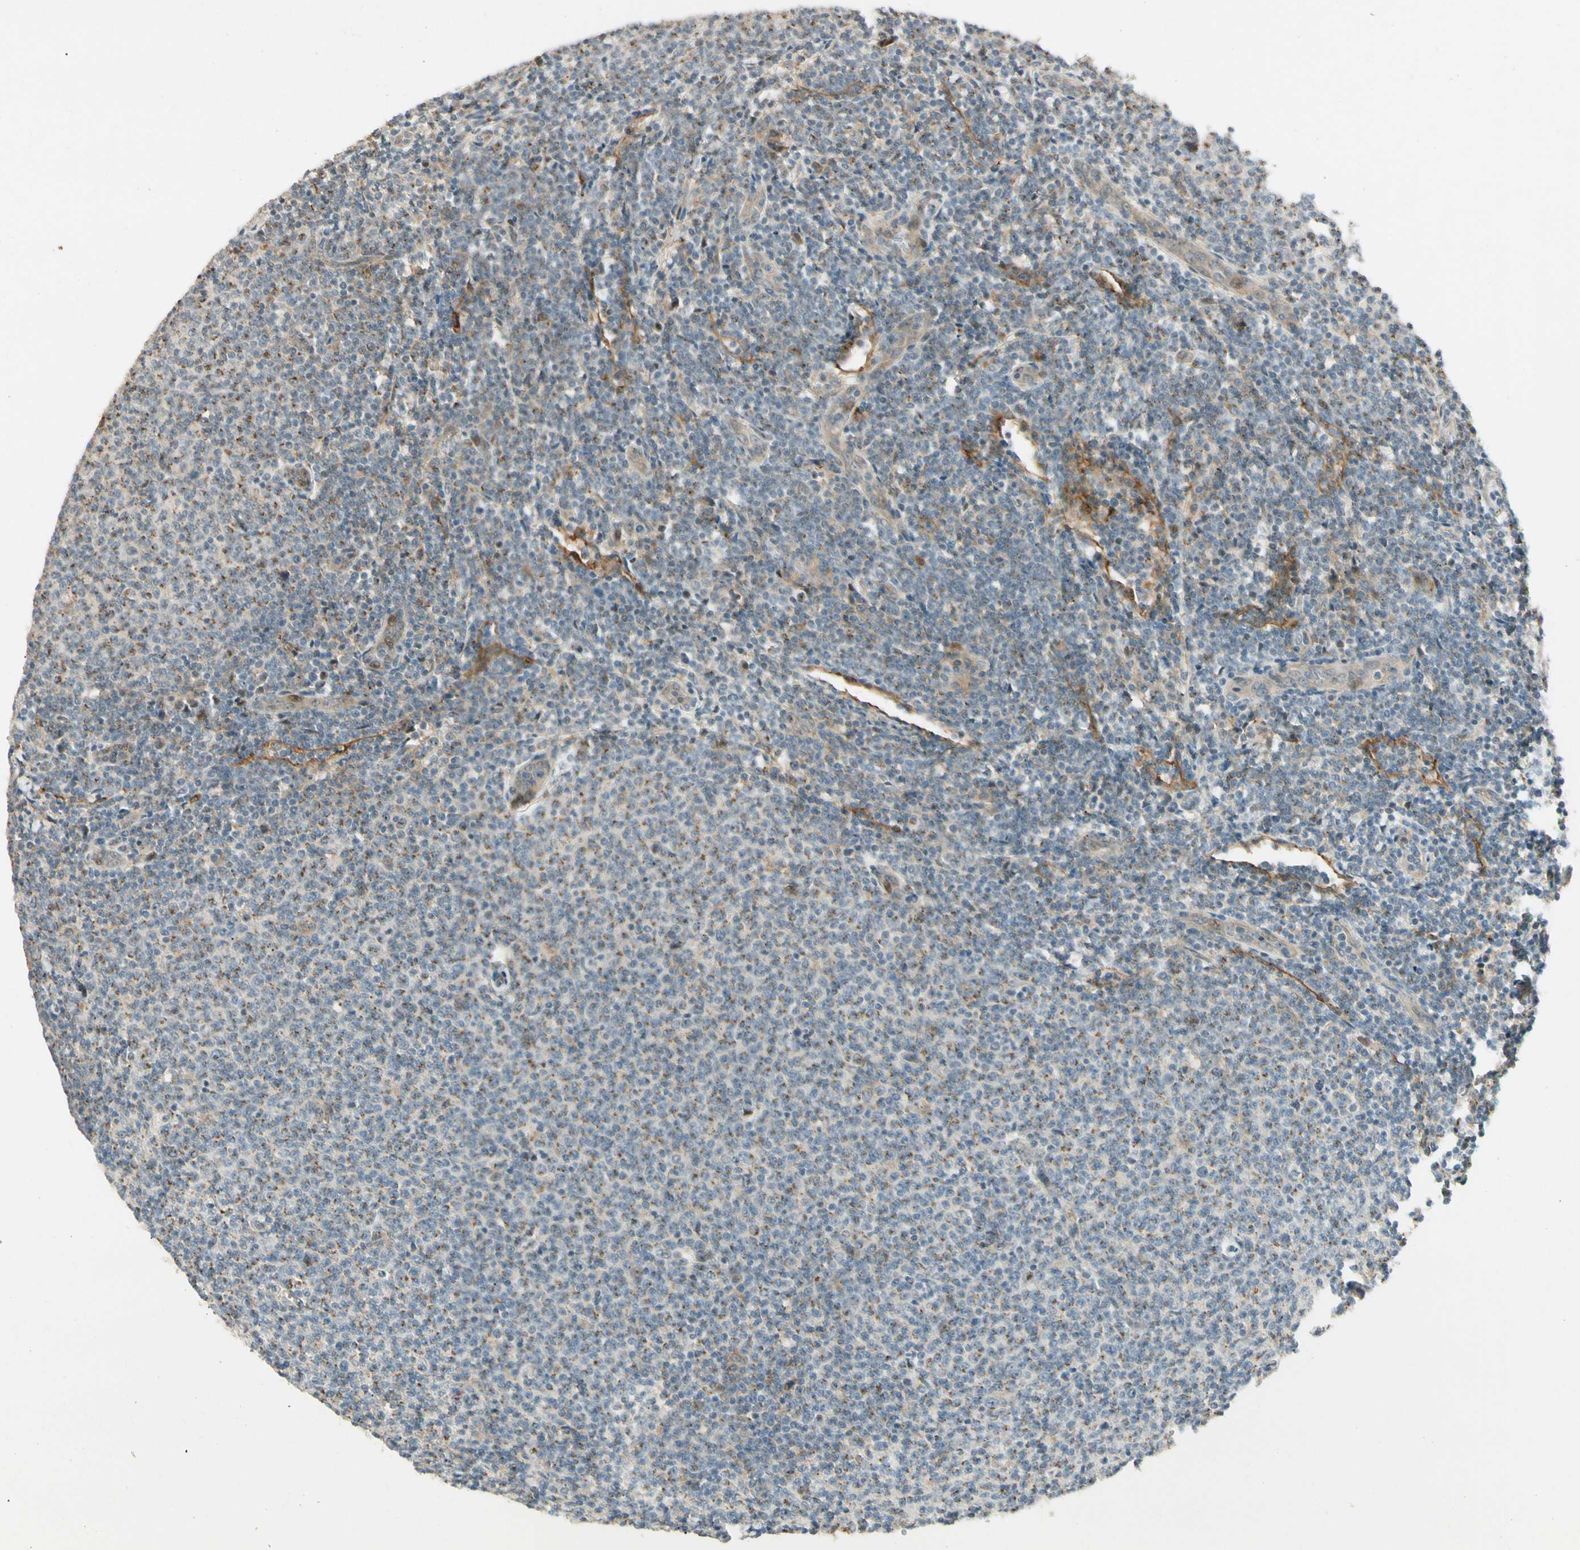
{"staining": {"intensity": "weak", "quantity": "<25%", "location": "cytoplasmic/membranous"}, "tissue": "lymphoma", "cell_type": "Tumor cells", "image_type": "cancer", "snomed": [{"axis": "morphology", "description": "Malignant lymphoma, non-Hodgkin's type, Low grade"}, {"axis": "topography", "description": "Lymph node"}], "caption": "A high-resolution histopathology image shows IHC staining of low-grade malignant lymphoma, non-Hodgkin's type, which displays no significant expression in tumor cells.", "gene": "FNDC3B", "patient": {"sex": "male", "age": 66}}